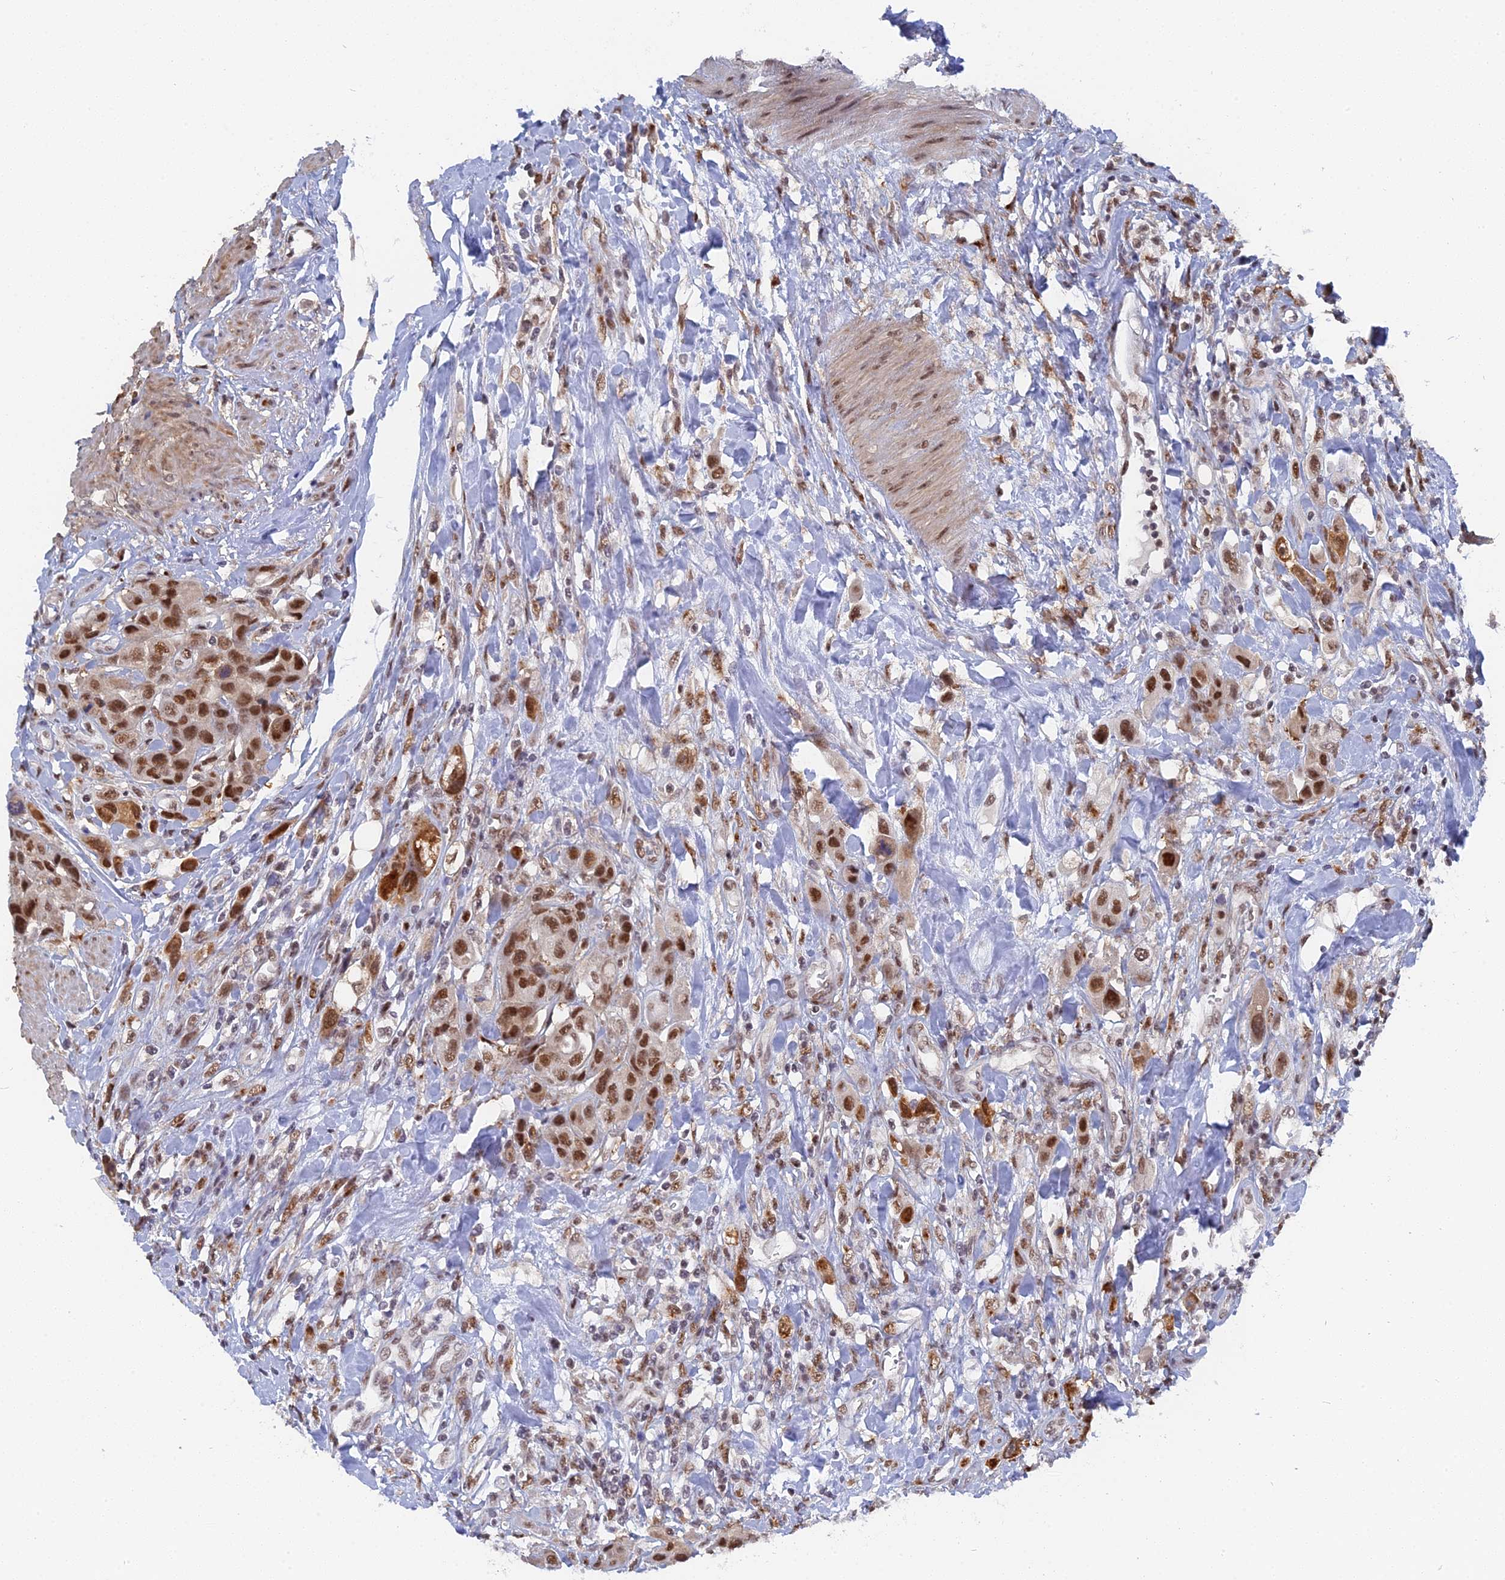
{"staining": {"intensity": "moderate", "quantity": ">75%", "location": "nuclear"}, "tissue": "urothelial cancer", "cell_type": "Tumor cells", "image_type": "cancer", "snomed": [{"axis": "morphology", "description": "Urothelial carcinoma, High grade"}, {"axis": "topography", "description": "Urinary bladder"}], "caption": "IHC (DAB) staining of human urothelial carcinoma (high-grade) displays moderate nuclear protein staining in about >75% of tumor cells.", "gene": "CCDC85A", "patient": {"sex": "male", "age": 50}}